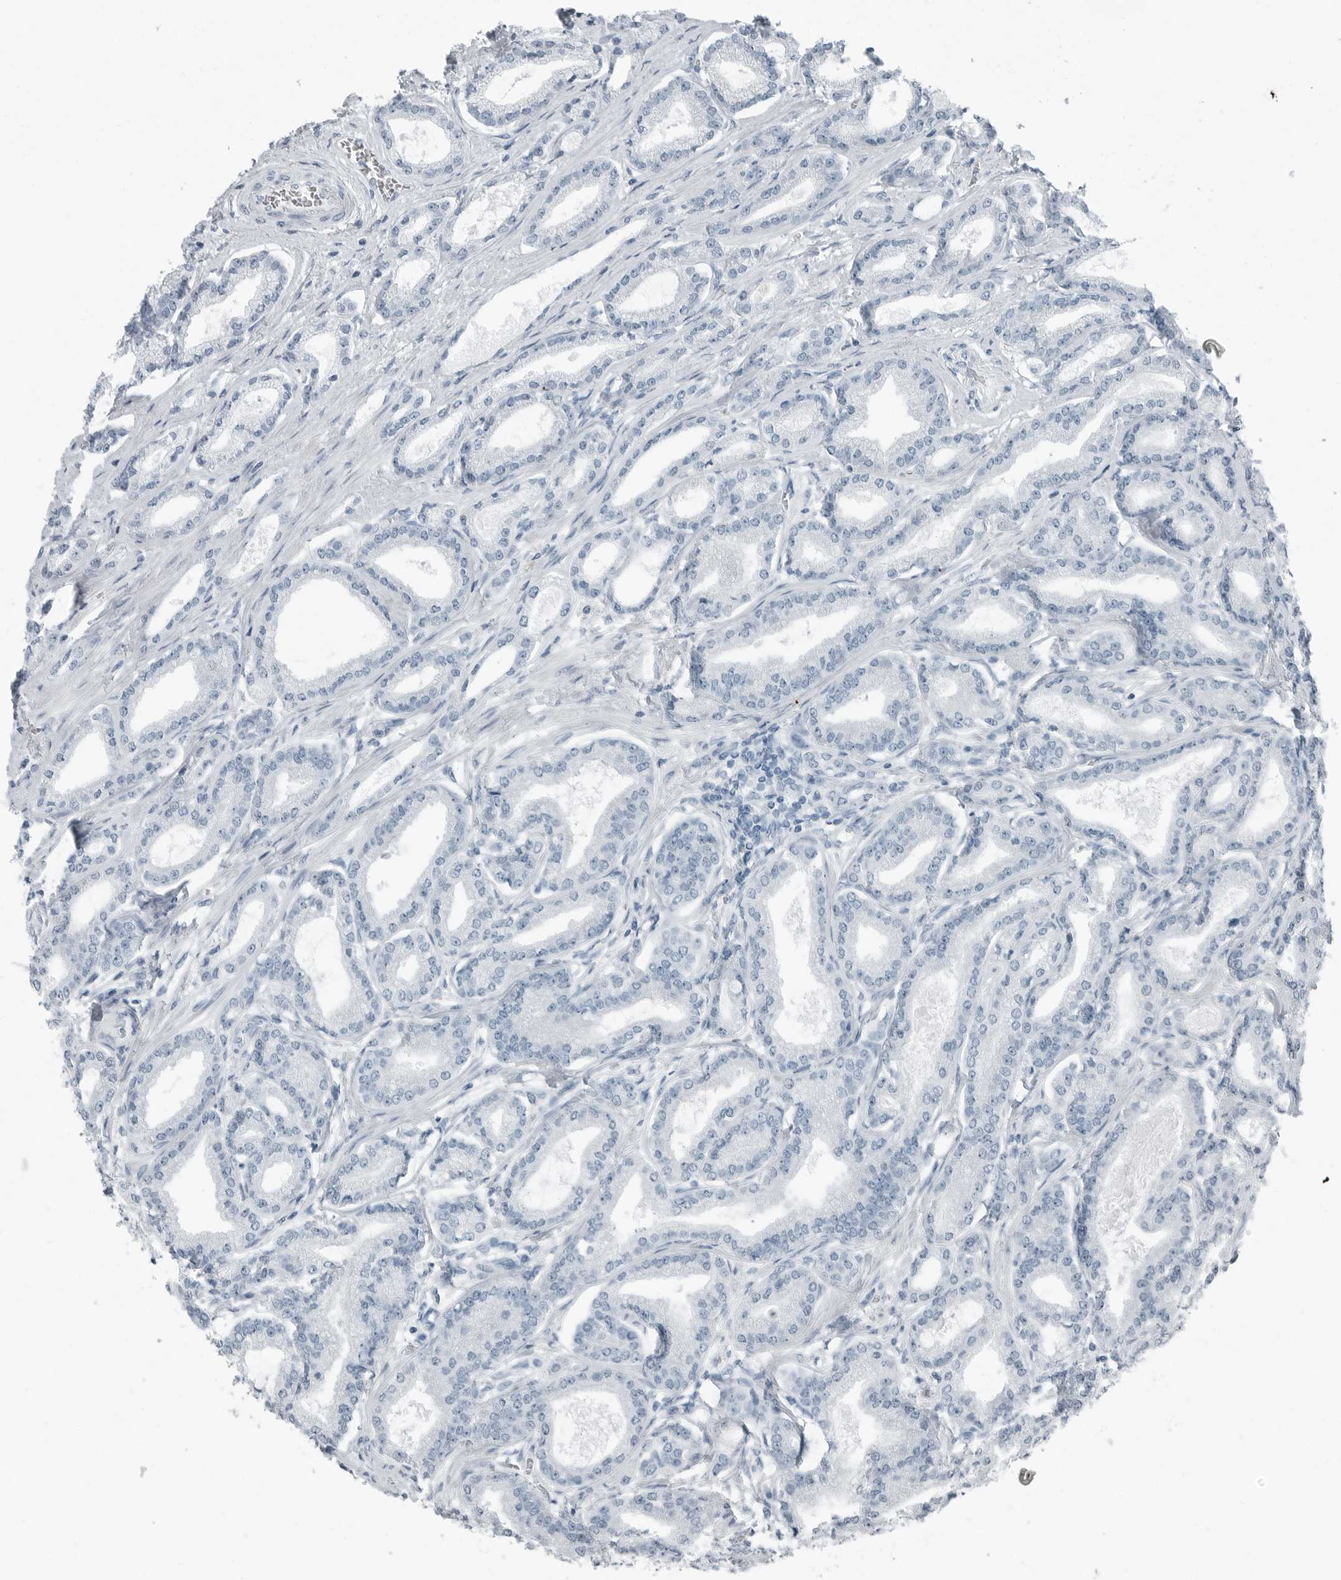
{"staining": {"intensity": "negative", "quantity": "none", "location": "none"}, "tissue": "prostate cancer", "cell_type": "Tumor cells", "image_type": "cancer", "snomed": [{"axis": "morphology", "description": "Adenocarcinoma, Low grade"}, {"axis": "topography", "description": "Prostate"}], "caption": "Tumor cells show no significant staining in low-grade adenocarcinoma (prostate).", "gene": "ZPBP2", "patient": {"sex": "male", "age": 60}}